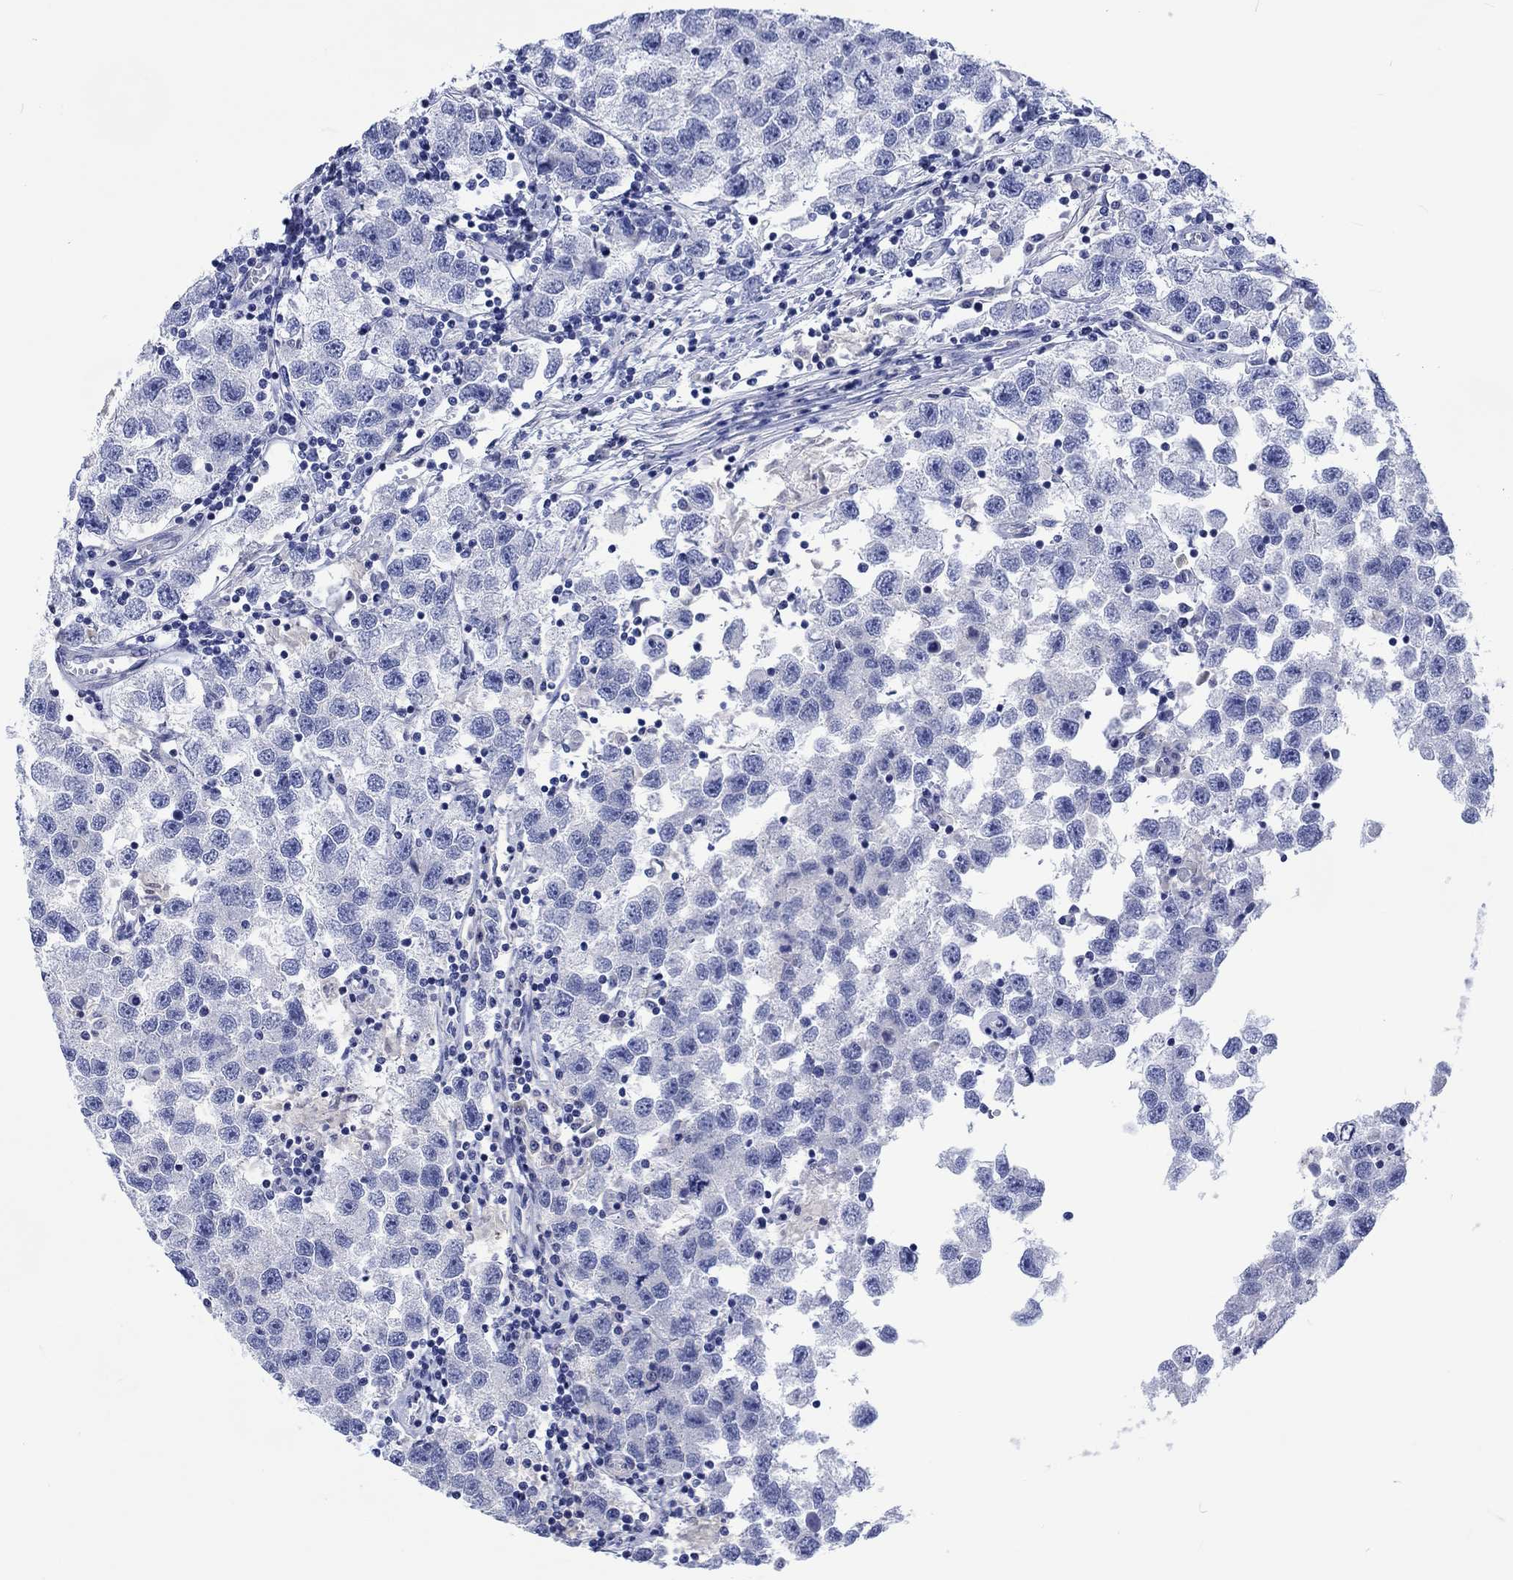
{"staining": {"intensity": "negative", "quantity": "none", "location": "none"}, "tissue": "testis cancer", "cell_type": "Tumor cells", "image_type": "cancer", "snomed": [{"axis": "morphology", "description": "Seminoma, NOS"}, {"axis": "topography", "description": "Testis"}], "caption": "Human seminoma (testis) stained for a protein using immunohistochemistry shows no staining in tumor cells.", "gene": "TOMM20L", "patient": {"sex": "male", "age": 26}}